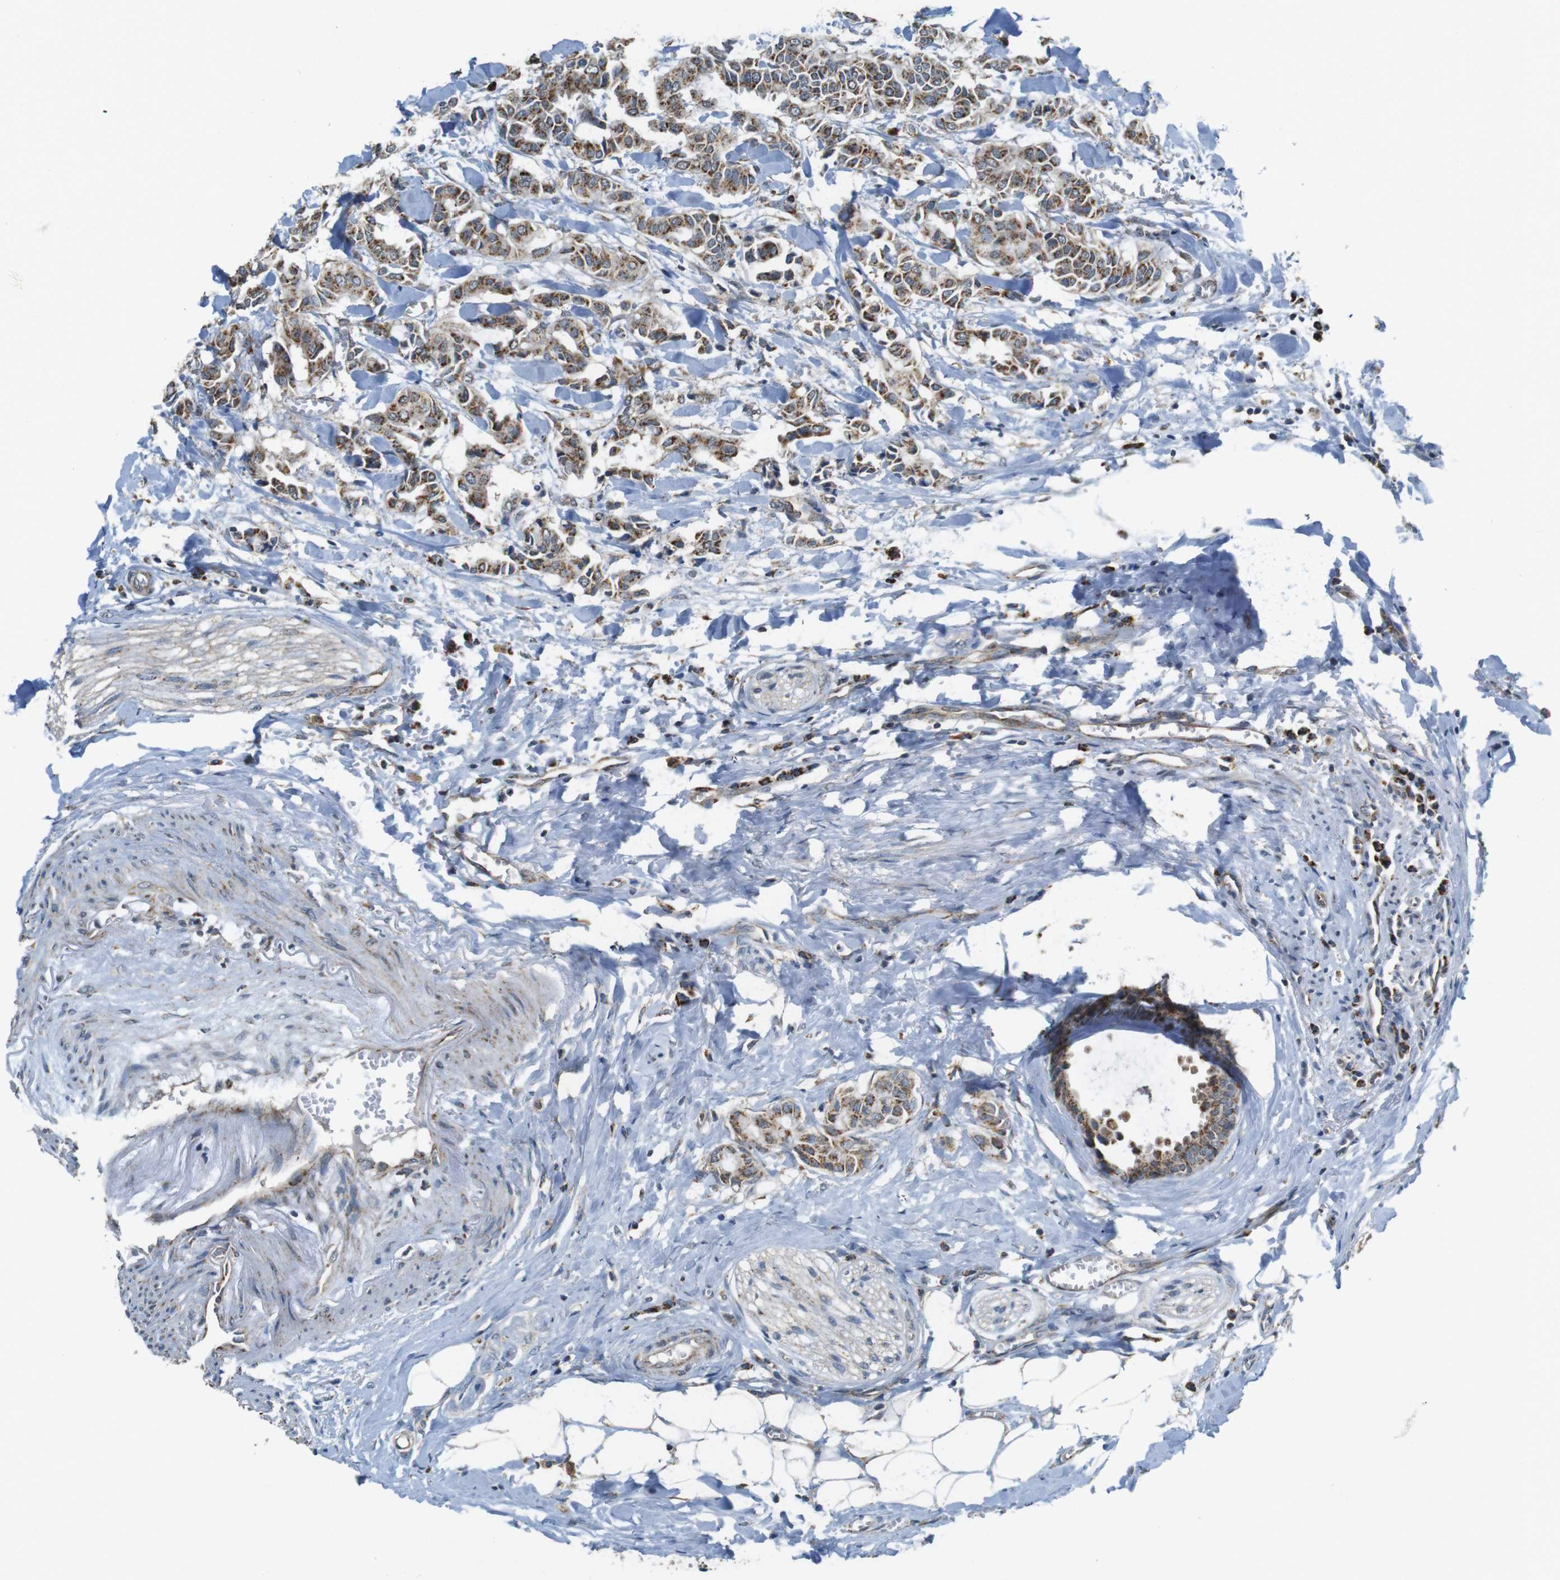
{"staining": {"intensity": "moderate", "quantity": ">75%", "location": "cytoplasmic/membranous"}, "tissue": "head and neck cancer", "cell_type": "Tumor cells", "image_type": "cancer", "snomed": [{"axis": "morphology", "description": "Adenocarcinoma, NOS"}, {"axis": "topography", "description": "Salivary gland"}, {"axis": "topography", "description": "Head-Neck"}], "caption": "Moderate cytoplasmic/membranous protein positivity is present in about >75% of tumor cells in head and neck adenocarcinoma.", "gene": "CALHM2", "patient": {"sex": "female", "age": 59}}